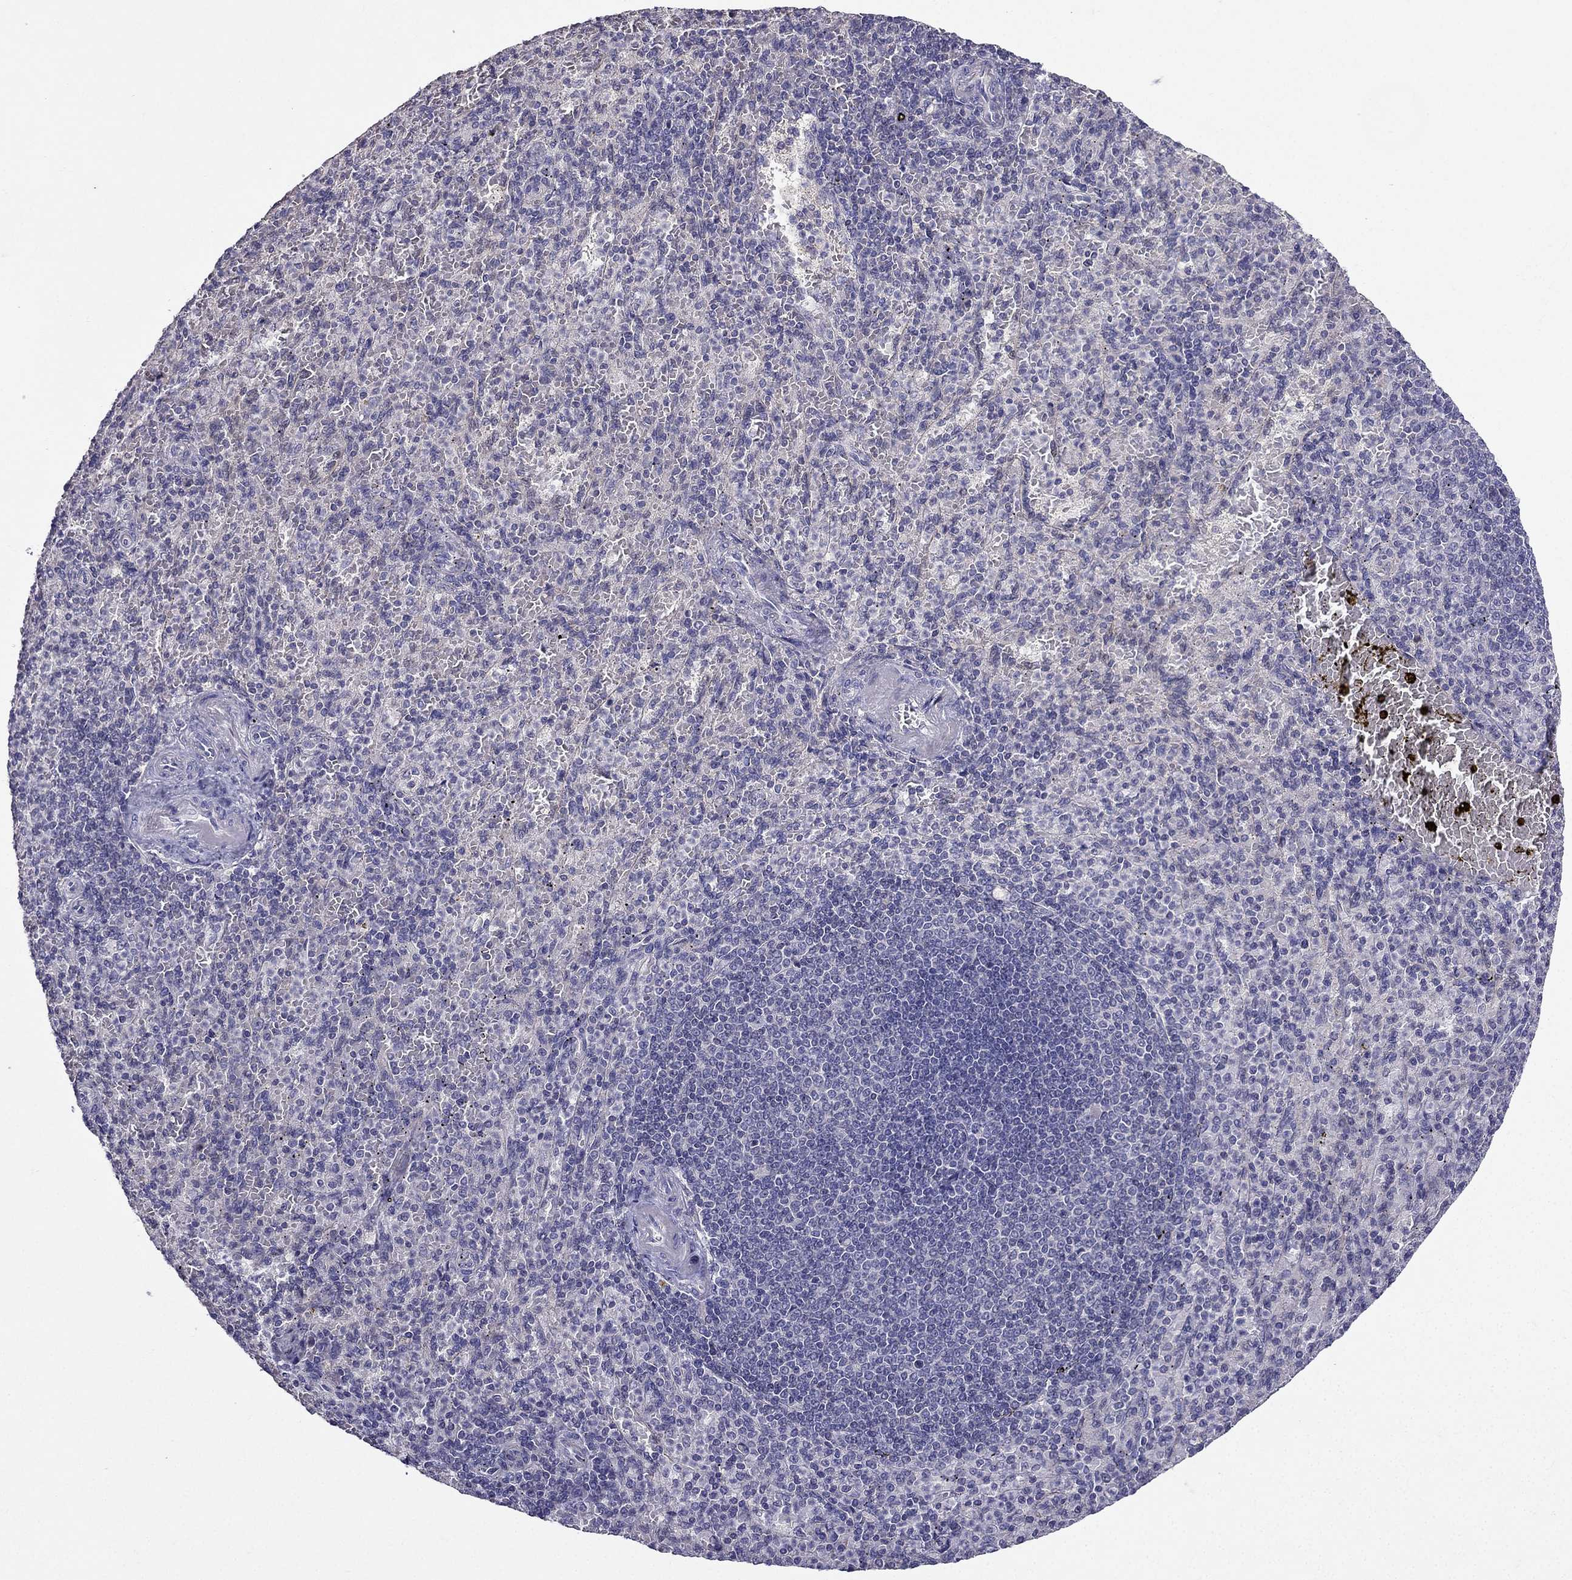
{"staining": {"intensity": "negative", "quantity": "none", "location": "none"}, "tissue": "spleen", "cell_type": "Cells in red pulp", "image_type": "normal", "snomed": [{"axis": "morphology", "description": "Normal tissue, NOS"}, {"axis": "topography", "description": "Spleen"}], "caption": "Spleen was stained to show a protein in brown. There is no significant positivity in cells in red pulp.", "gene": "AS3MT", "patient": {"sex": "female", "age": 74}}